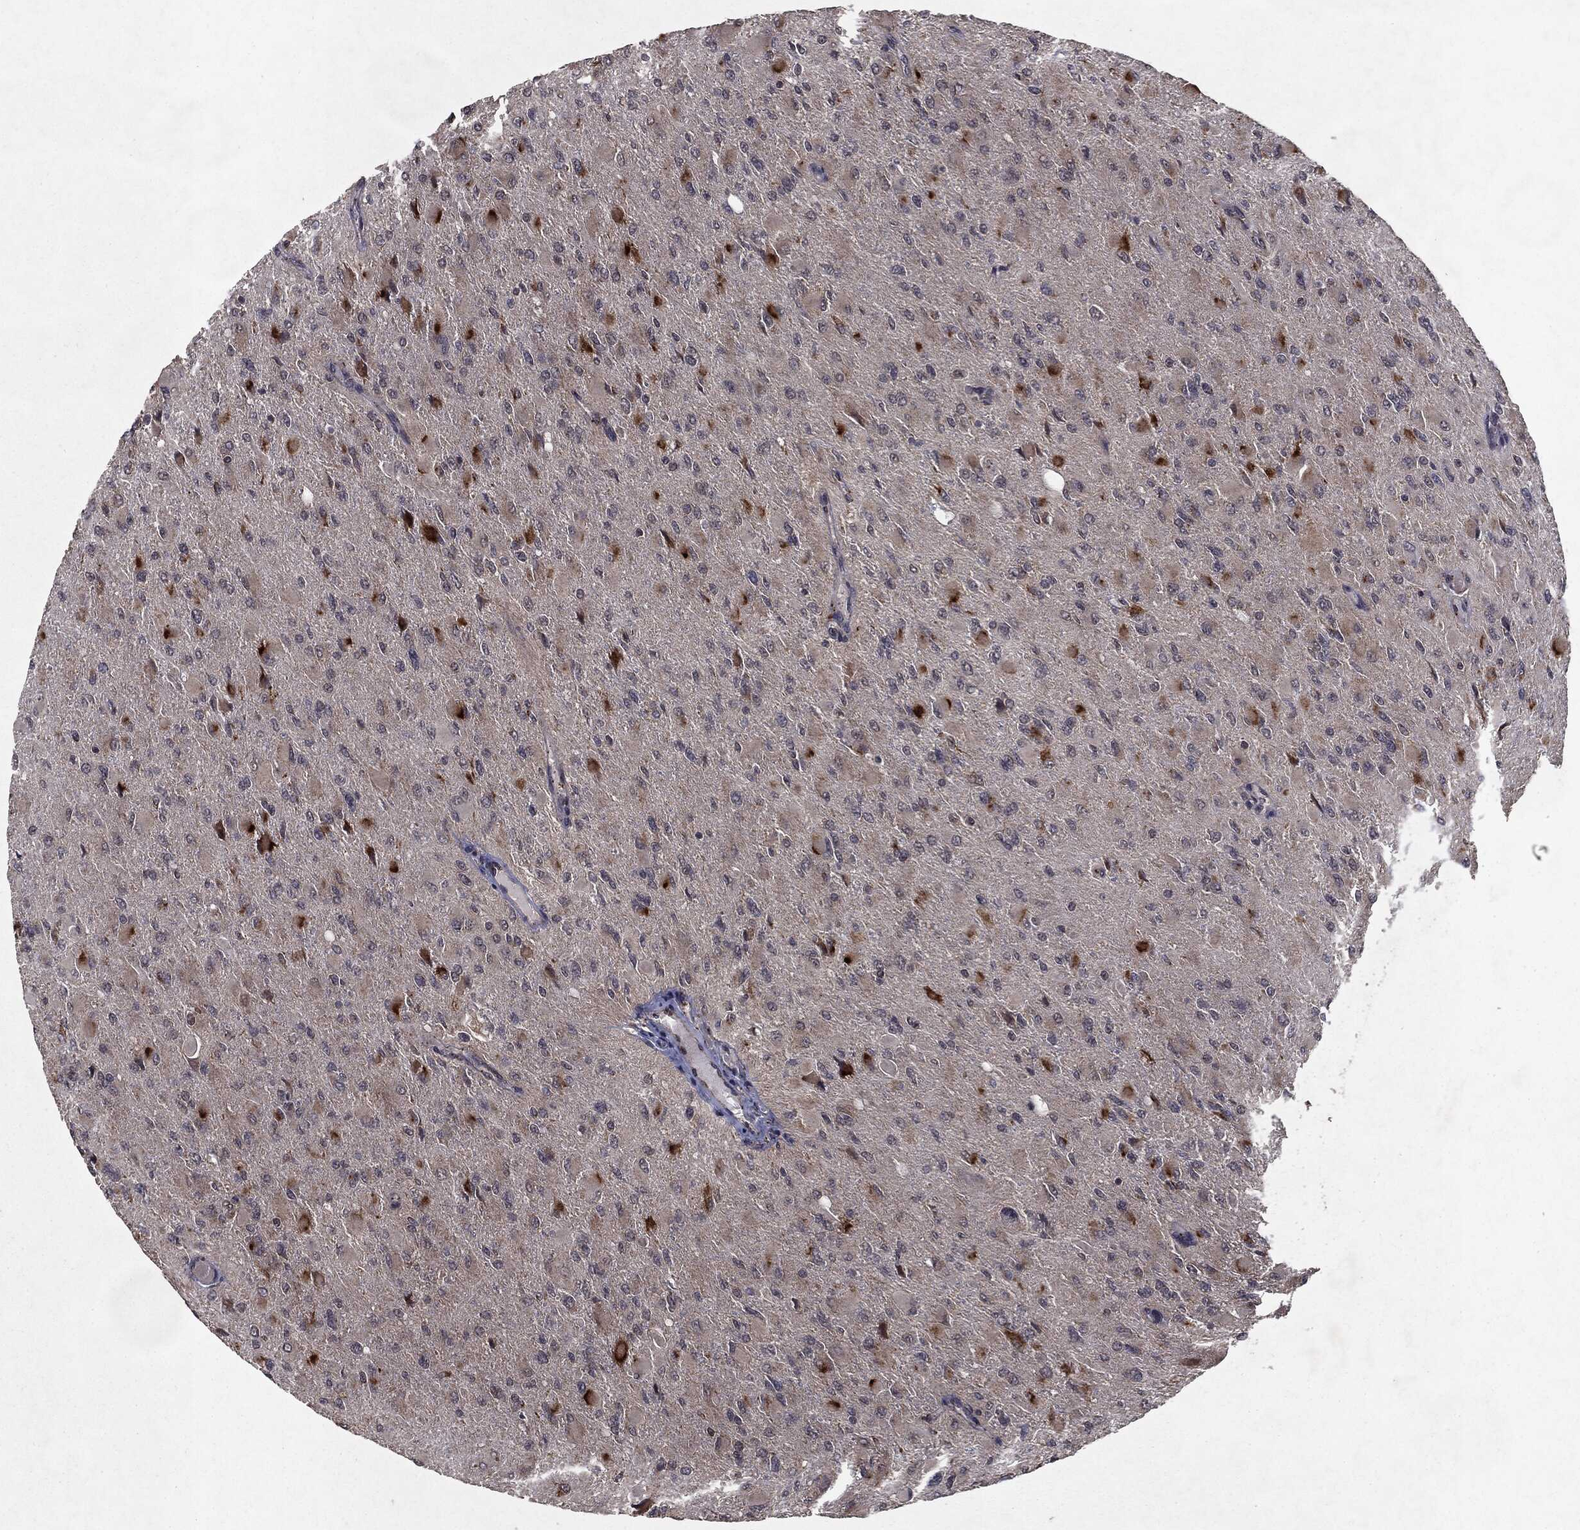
{"staining": {"intensity": "strong", "quantity": "<25%", "location": "cytoplasmic/membranous"}, "tissue": "glioma", "cell_type": "Tumor cells", "image_type": "cancer", "snomed": [{"axis": "morphology", "description": "Glioma, malignant, High grade"}, {"axis": "topography", "description": "Cerebral cortex"}], "caption": "IHC of malignant glioma (high-grade) exhibits medium levels of strong cytoplasmic/membranous staining in approximately <25% of tumor cells.", "gene": "HDAC5", "patient": {"sex": "female", "age": 36}}